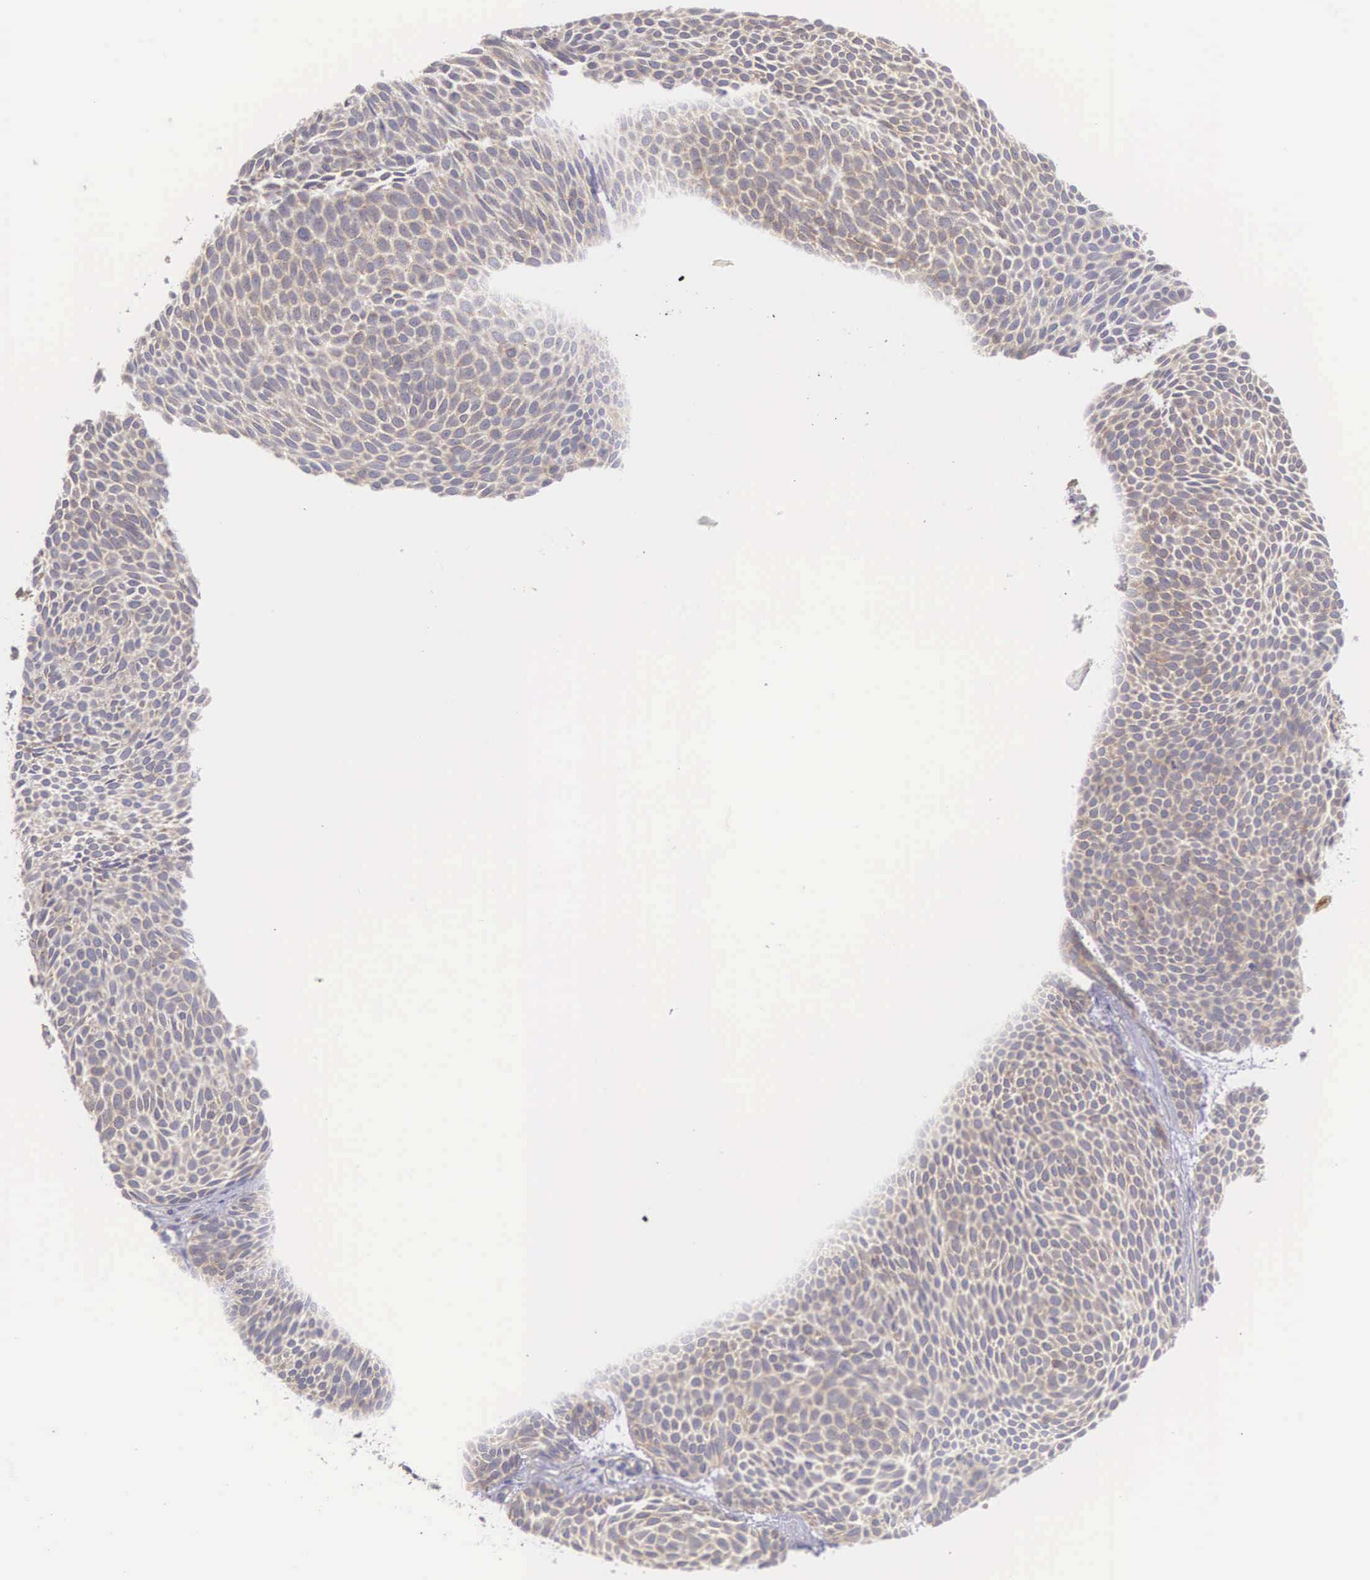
{"staining": {"intensity": "weak", "quantity": ">75%", "location": "cytoplasmic/membranous"}, "tissue": "skin cancer", "cell_type": "Tumor cells", "image_type": "cancer", "snomed": [{"axis": "morphology", "description": "Basal cell carcinoma"}, {"axis": "topography", "description": "Skin"}], "caption": "Skin cancer (basal cell carcinoma) stained with DAB (3,3'-diaminobenzidine) immunohistochemistry (IHC) shows low levels of weak cytoplasmic/membranous positivity in about >75% of tumor cells.", "gene": "NSDHL", "patient": {"sex": "male", "age": 84}}